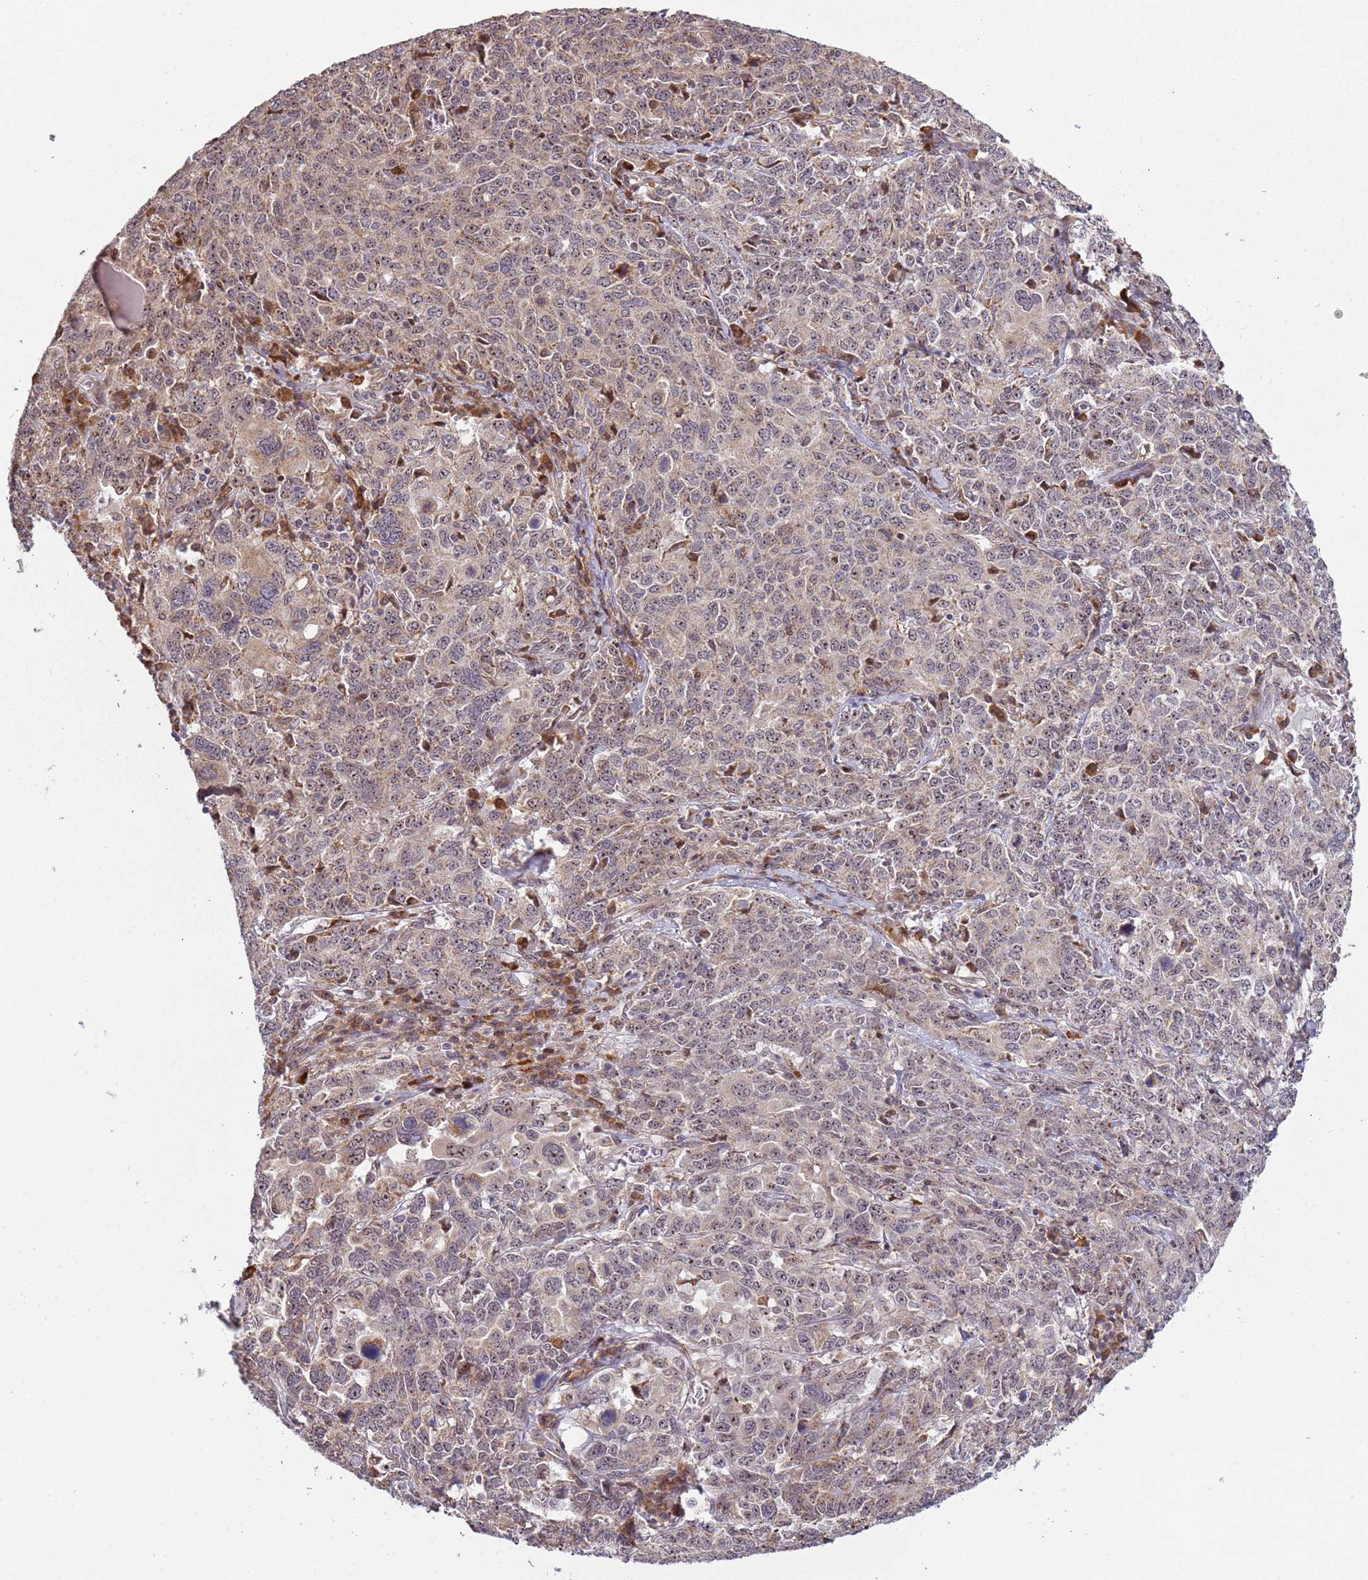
{"staining": {"intensity": "weak", "quantity": "25%-75%", "location": "nuclear"}, "tissue": "ovarian cancer", "cell_type": "Tumor cells", "image_type": "cancer", "snomed": [{"axis": "morphology", "description": "Carcinoma, endometroid"}, {"axis": "topography", "description": "Ovary"}], "caption": "Ovarian endometroid carcinoma stained with a brown dye reveals weak nuclear positive staining in about 25%-75% of tumor cells.", "gene": "UCMA", "patient": {"sex": "female", "age": 62}}